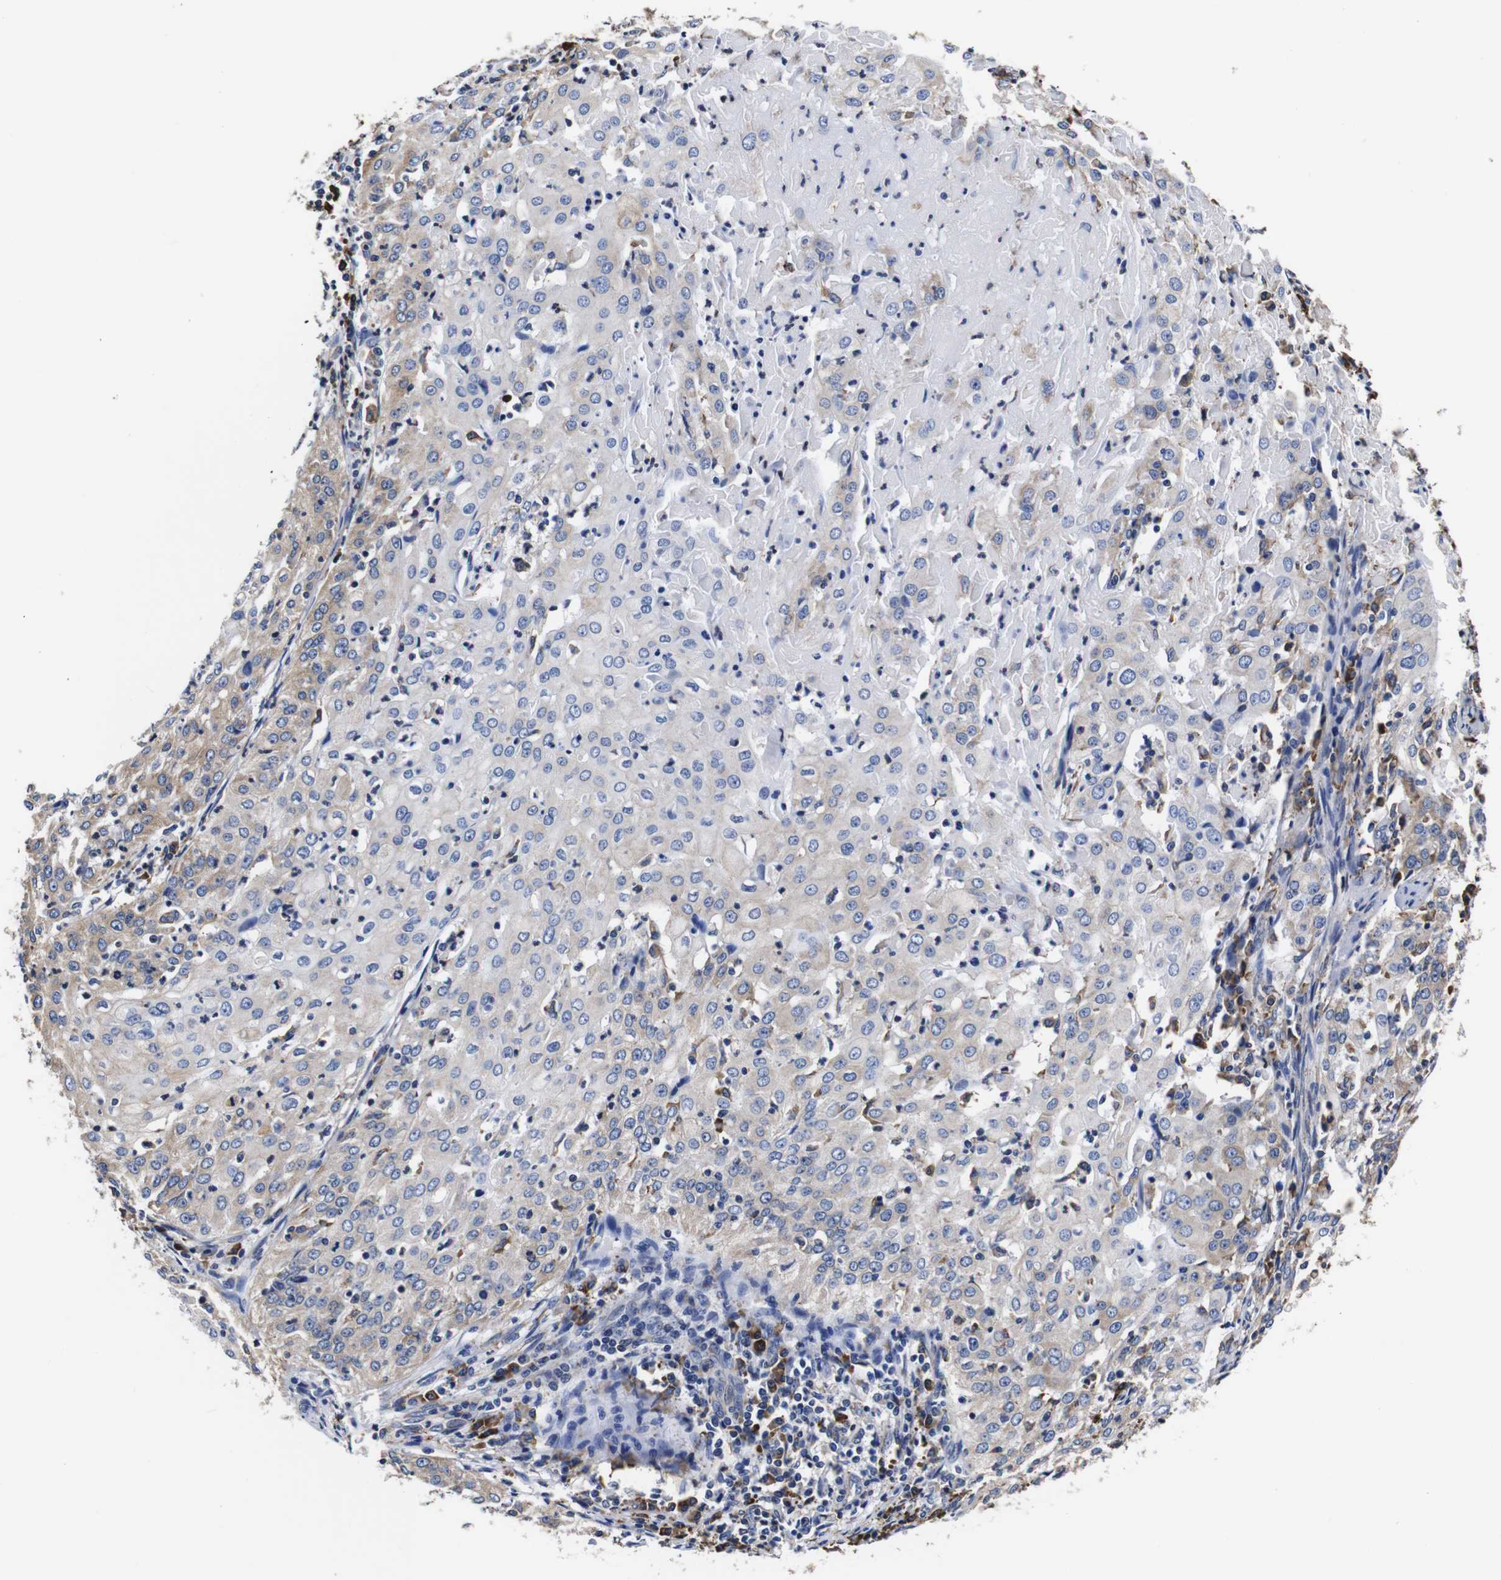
{"staining": {"intensity": "weak", "quantity": "<25%", "location": "cytoplasmic/membranous"}, "tissue": "cervical cancer", "cell_type": "Tumor cells", "image_type": "cancer", "snomed": [{"axis": "morphology", "description": "Squamous cell carcinoma, NOS"}, {"axis": "topography", "description": "Cervix"}], "caption": "A photomicrograph of cervical squamous cell carcinoma stained for a protein shows no brown staining in tumor cells.", "gene": "PPIB", "patient": {"sex": "female", "age": 39}}